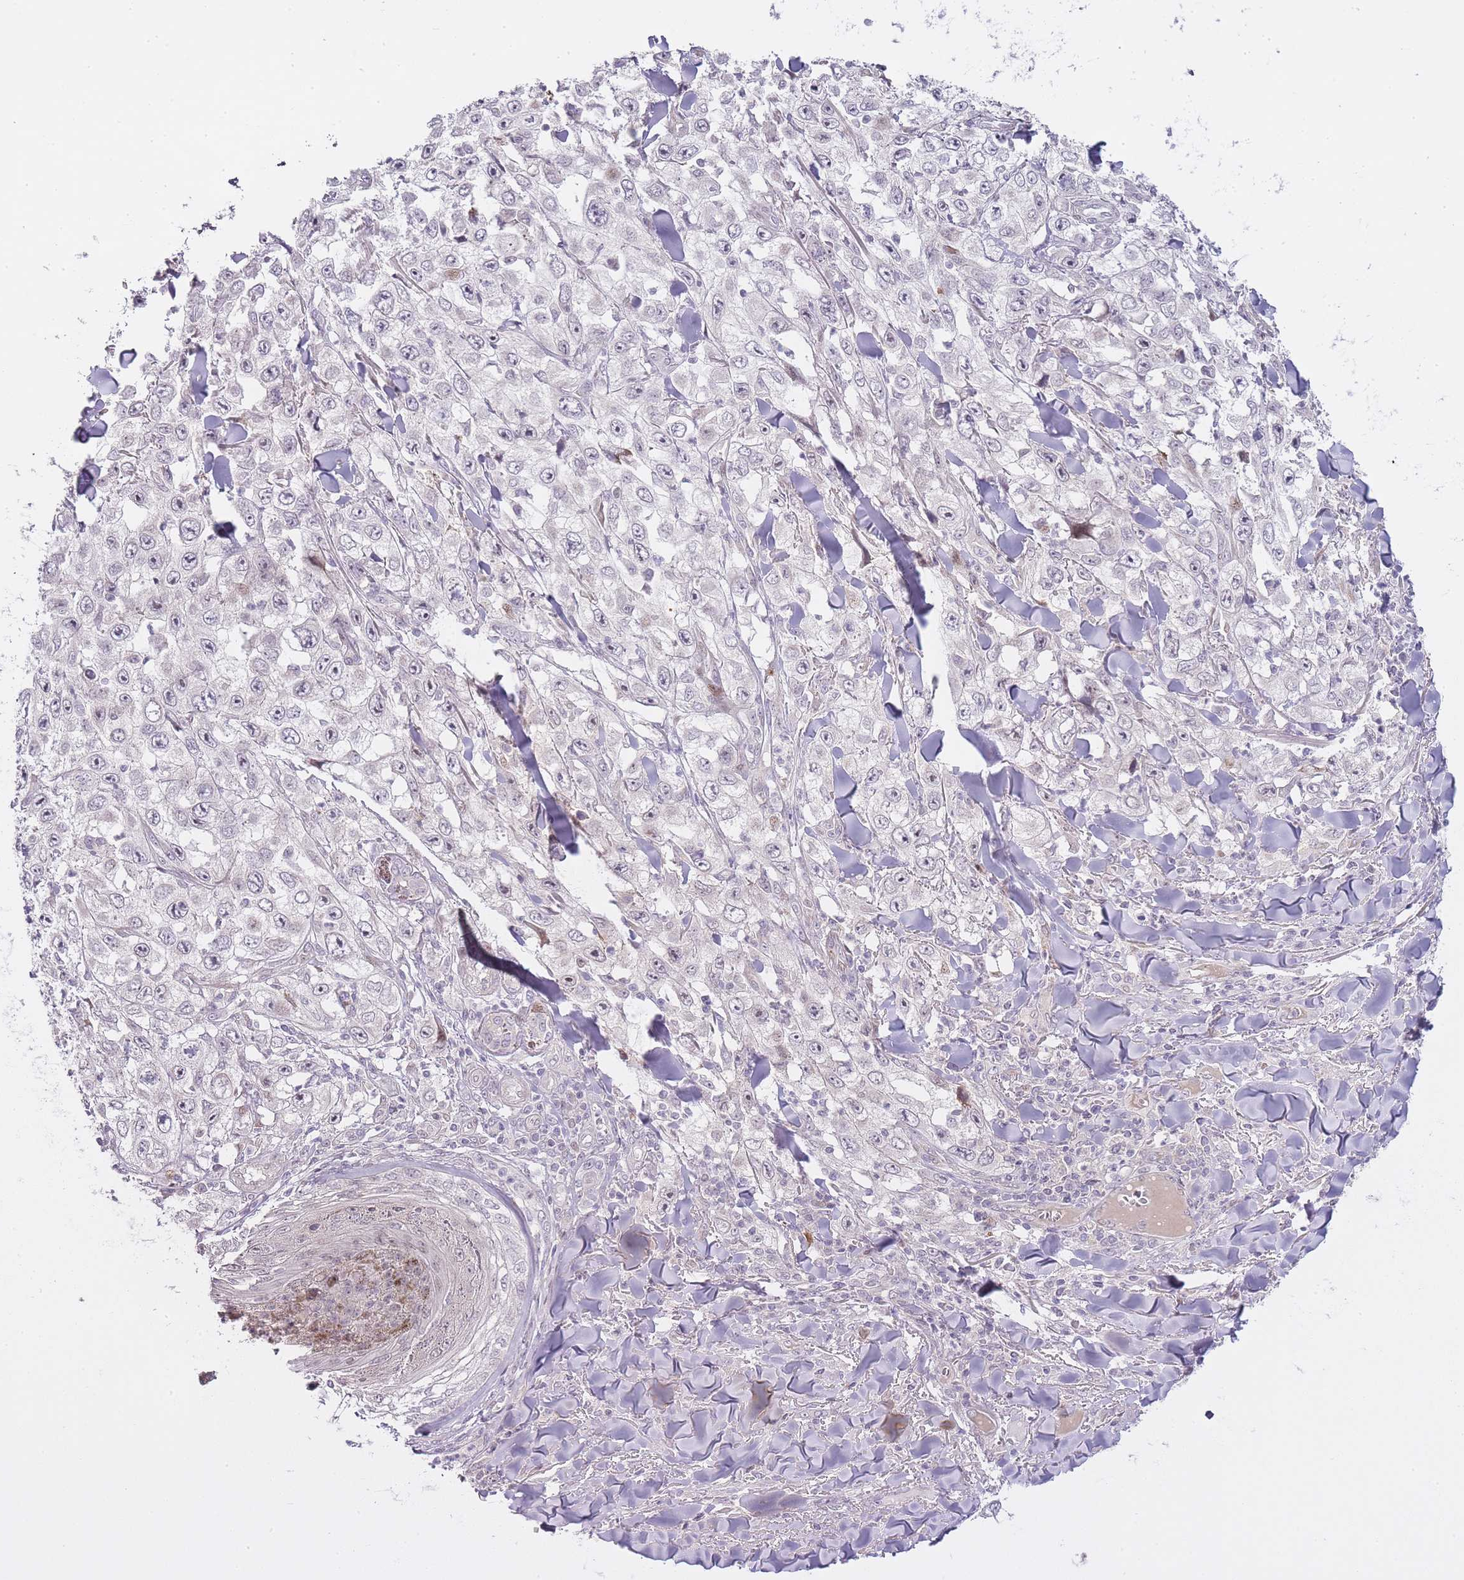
{"staining": {"intensity": "moderate", "quantity": "<25%", "location": "nuclear"}, "tissue": "skin cancer", "cell_type": "Tumor cells", "image_type": "cancer", "snomed": [{"axis": "morphology", "description": "Squamous cell carcinoma, NOS"}, {"axis": "topography", "description": "Skin"}], "caption": "This photomicrograph demonstrates immunohistochemistry (IHC) staining of skin cancer, with low moderate nuclear positivity in approximately <25% of tumor cells.", "gene": "OGG1", "patient": {"sex": "male", "age": 82}}